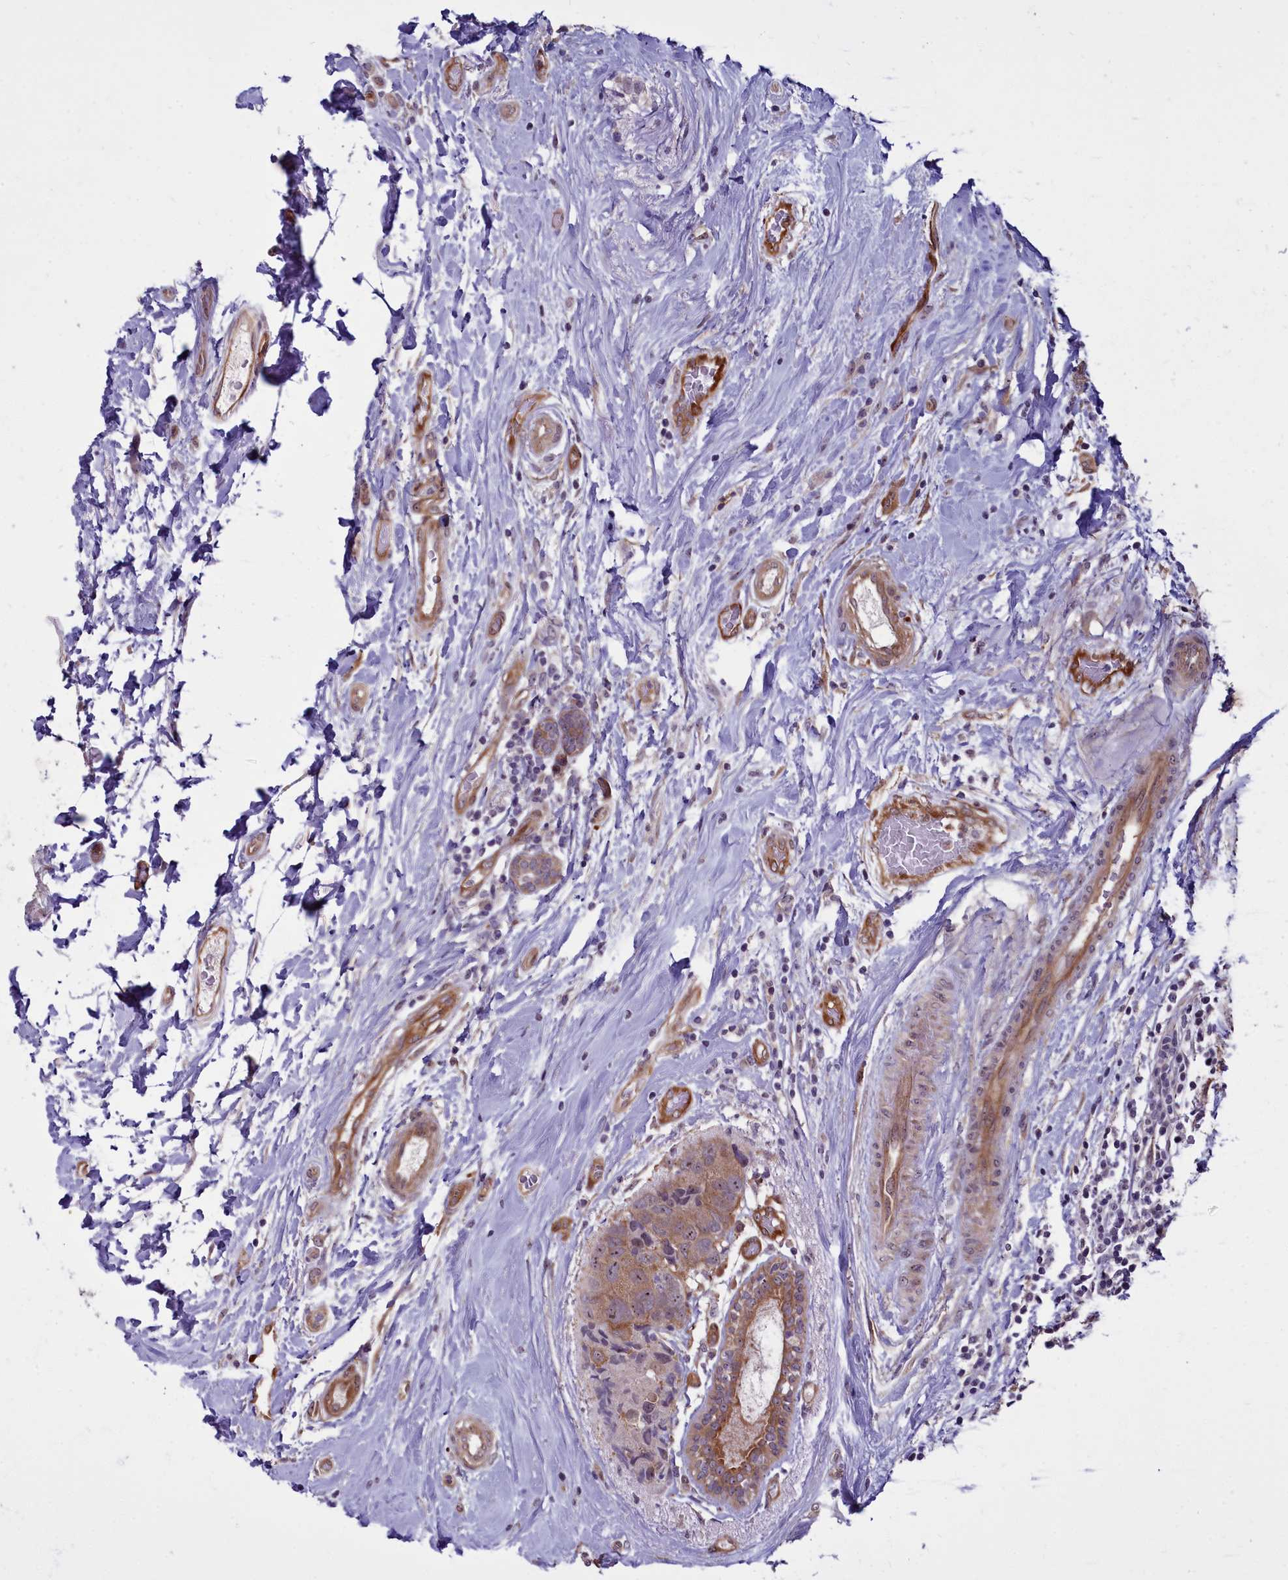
{"staining": {"intensity": "moderate", "quantity": ">75%", "location": "cytoplasmic/membranous"}, "tissue": "breast cancer", "cell_type": "Tumor cells", "image_type": "cancer", "snomed": [{"axis": "morphology", "description": "Duct carcinoma"}, {"axis": "topography", "description": "Breast"}], "caption": "An image of infiltrating ductal carcinoma (breast) stained for a protein reveals moderate cytoplasmic/membranous brown staining in tumor cells.", "gene": "BCAR1", "patient": {"sex": "female", "age": 62}}